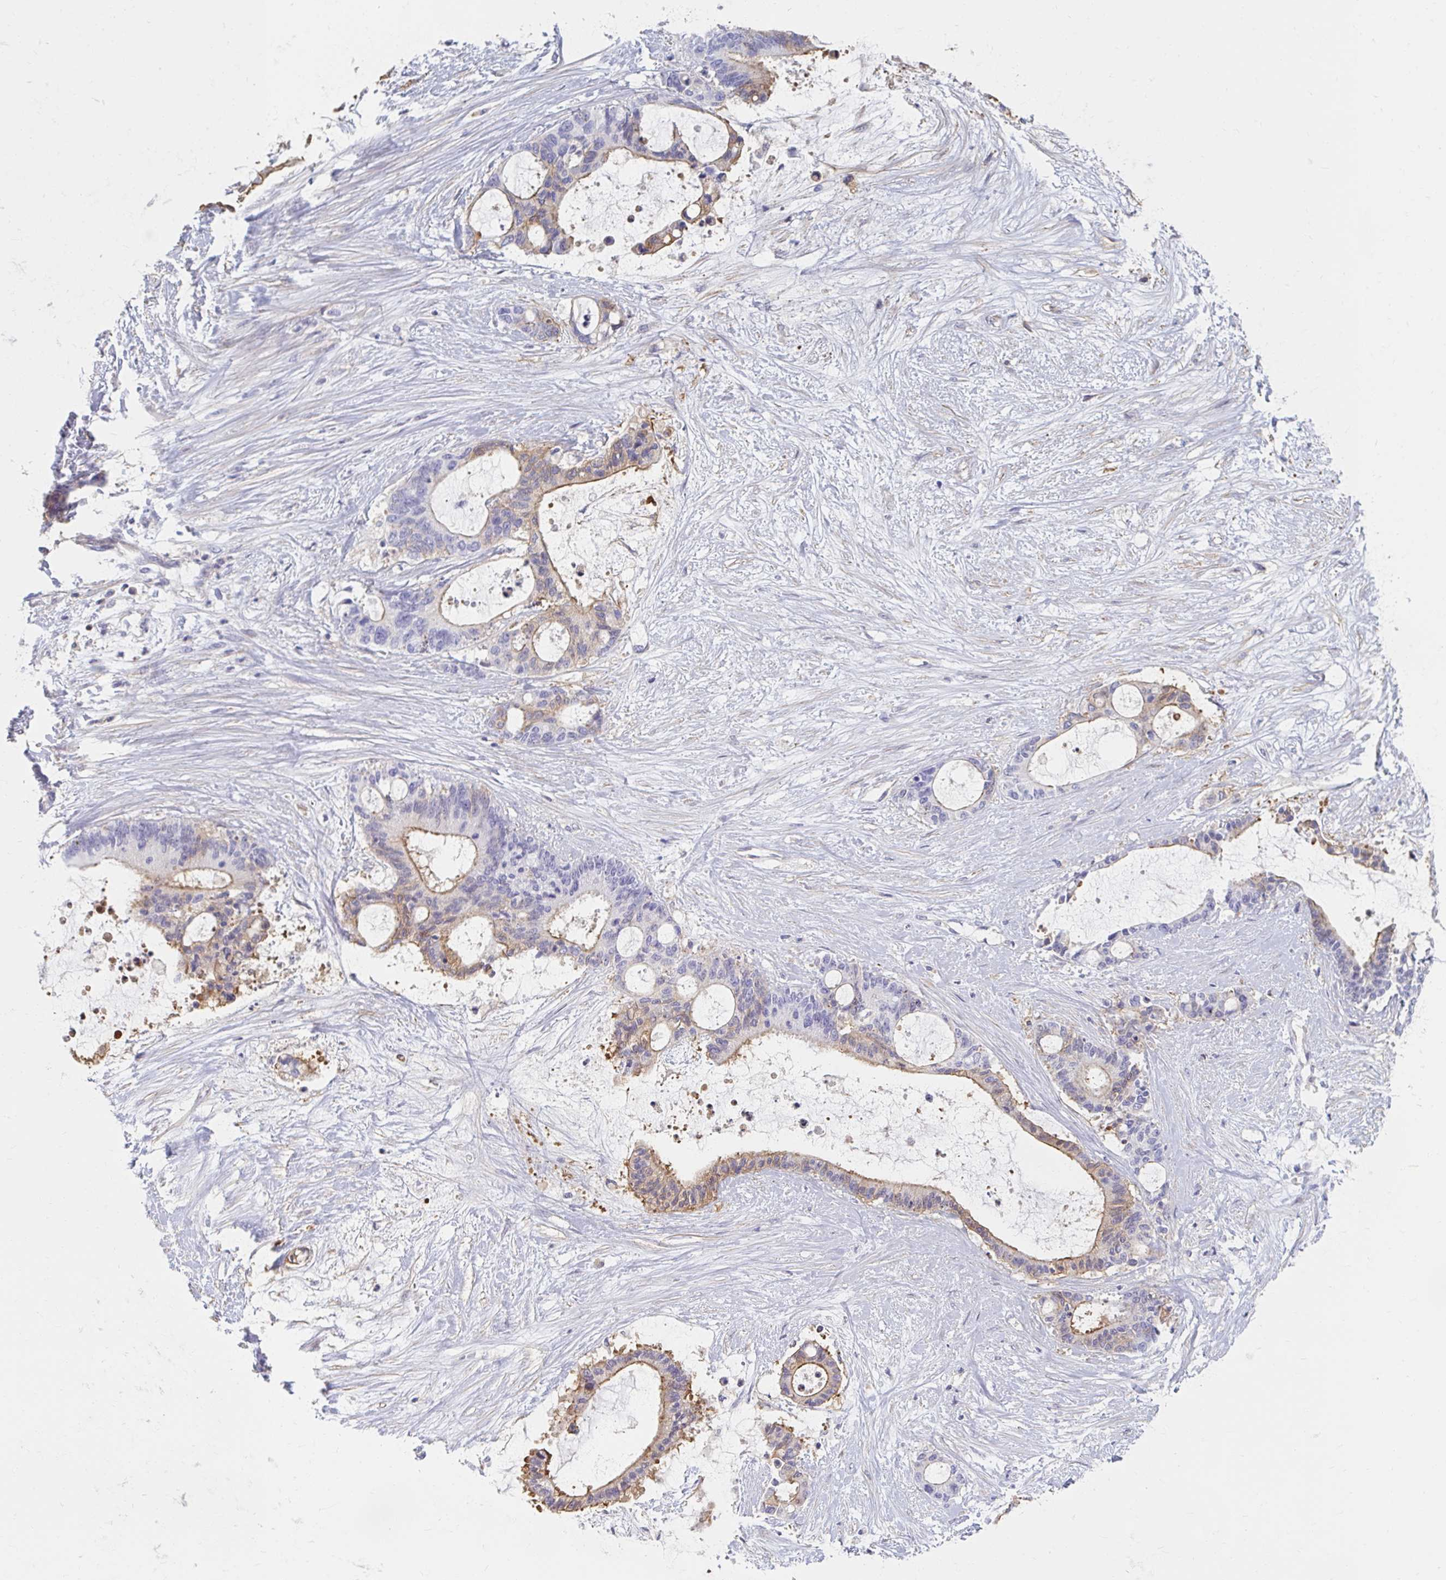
{"staining": {"intensity": "moderate", "quantity": "25%-75%", "location": "cytoplasmic/membranous"}, "tissue": "liver cancer", "cell_type": "Tumor cells", "image_type": "cancer", "snomed": [{"axis": "morphology", "description": "Normal tissue, NOS"}, {"axis": "morphology", "description": "Cholangiocarcinoma"}, {"axis": "topography", "description": "Liver"}, {"axis": "topography", "description": "Peripheral nerve tissue"}], "caption": "A micrograph of cholangiocarcinoma (liver) stained for a protein reveals moderate cytoplasmic/membranous brown staining in tumor cells. (DAB (3,3'-diaminobenzidine) = brown stain, brightfield microscopy at high magnification).", "gene": "MYLK2", "patient": {"sex": "female", "age": 73}}